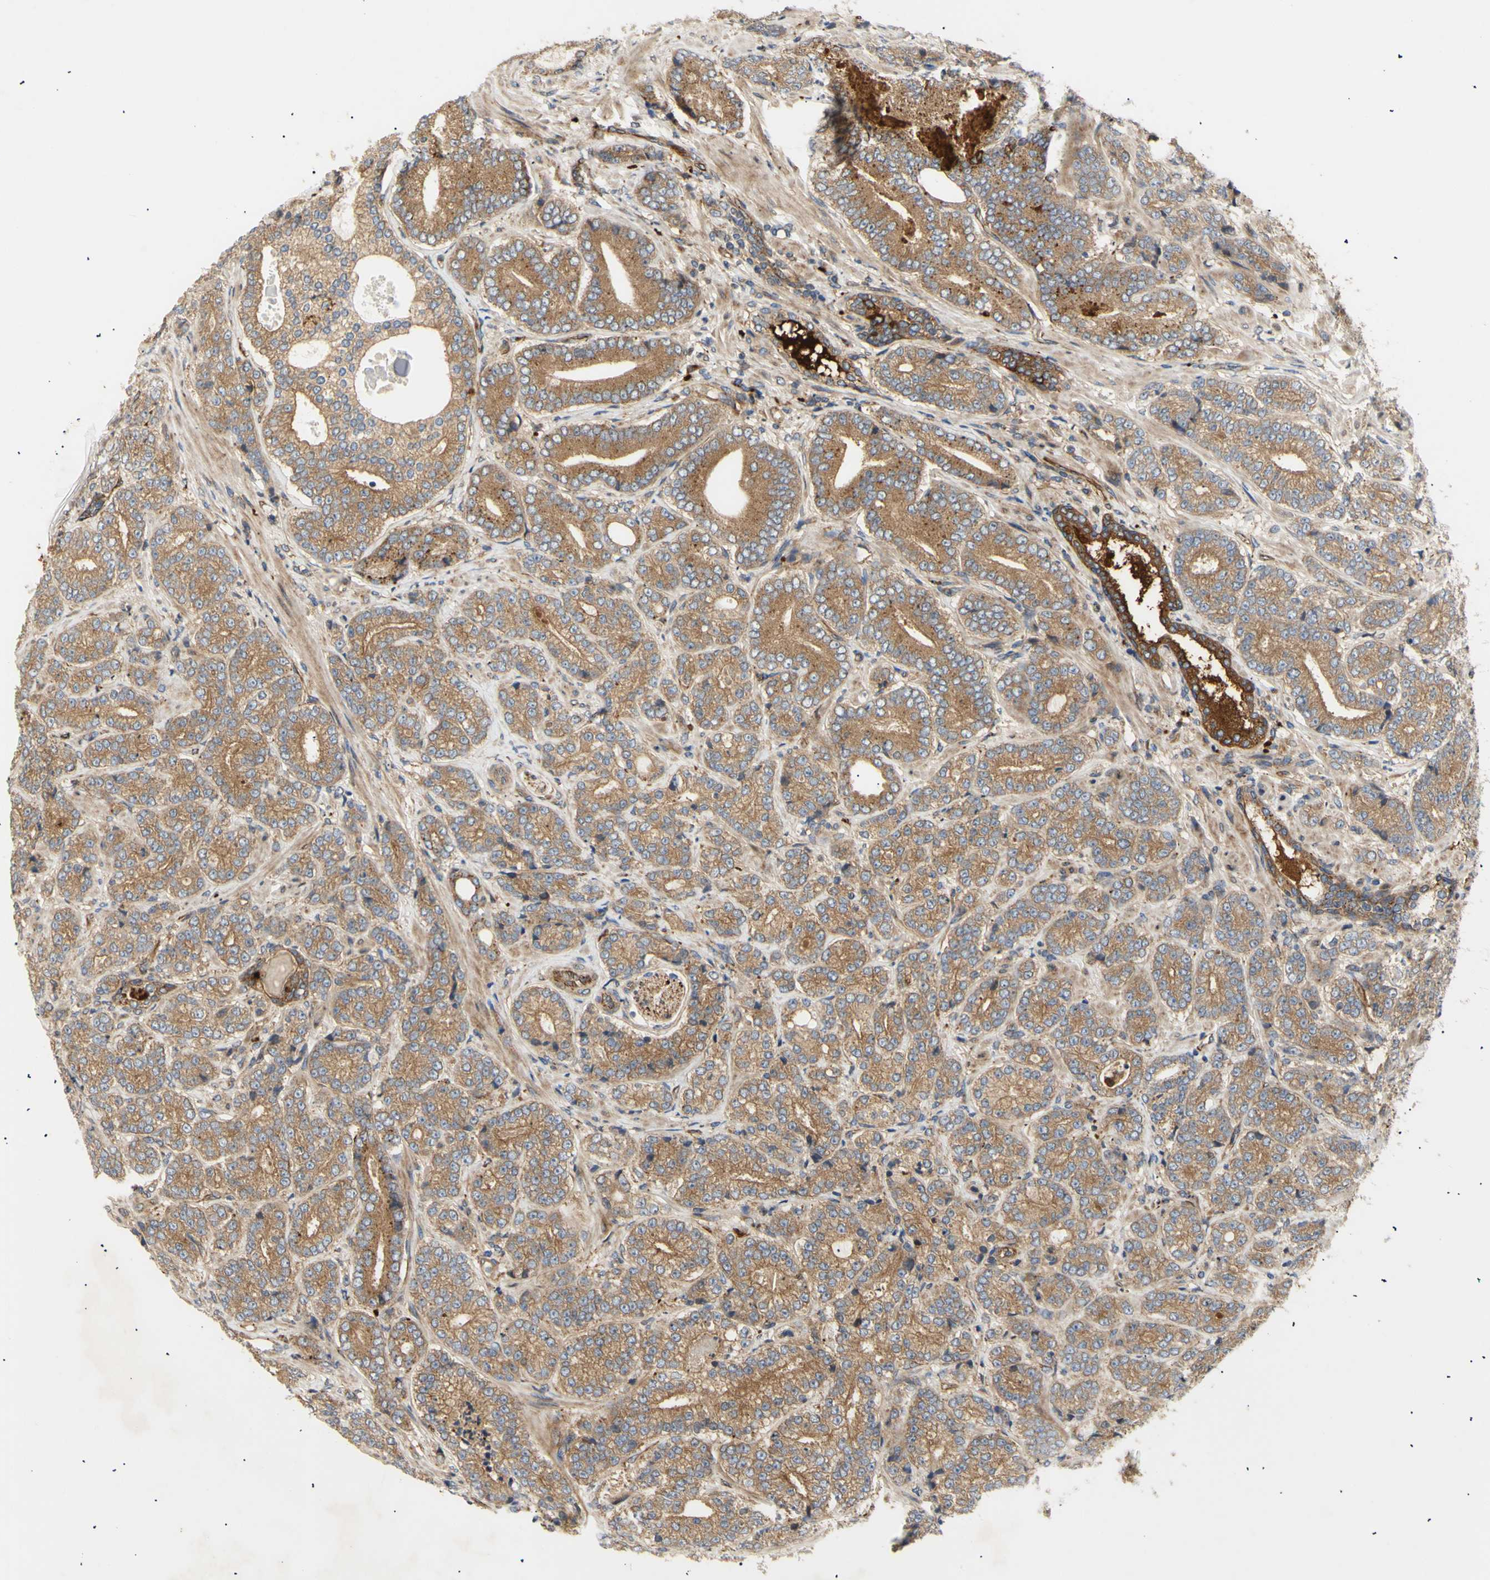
{"staining": {"intensity": "moderate", "quantity": ">75%", "location": "cytoplasmic/membranous"}, "tissue": "prostate cancer", "cell_type": "Tumor cells", "image_type": "cancer", "snomed": [{"axis": "morphology", "description": "Adenocarcinoma, High grade"}, {"axis": "topography", "description": "Prostate"}], "caption": "Immunohistochemistry (IHC) image of human prostate cancer stained for a protein (brown), which displays medium levels of moderate cytoplasmic/membranous staining in approximately >75% of tumor cells.", "gene": "TUBG2", "patient": {"sex": "male", "age": 61}}